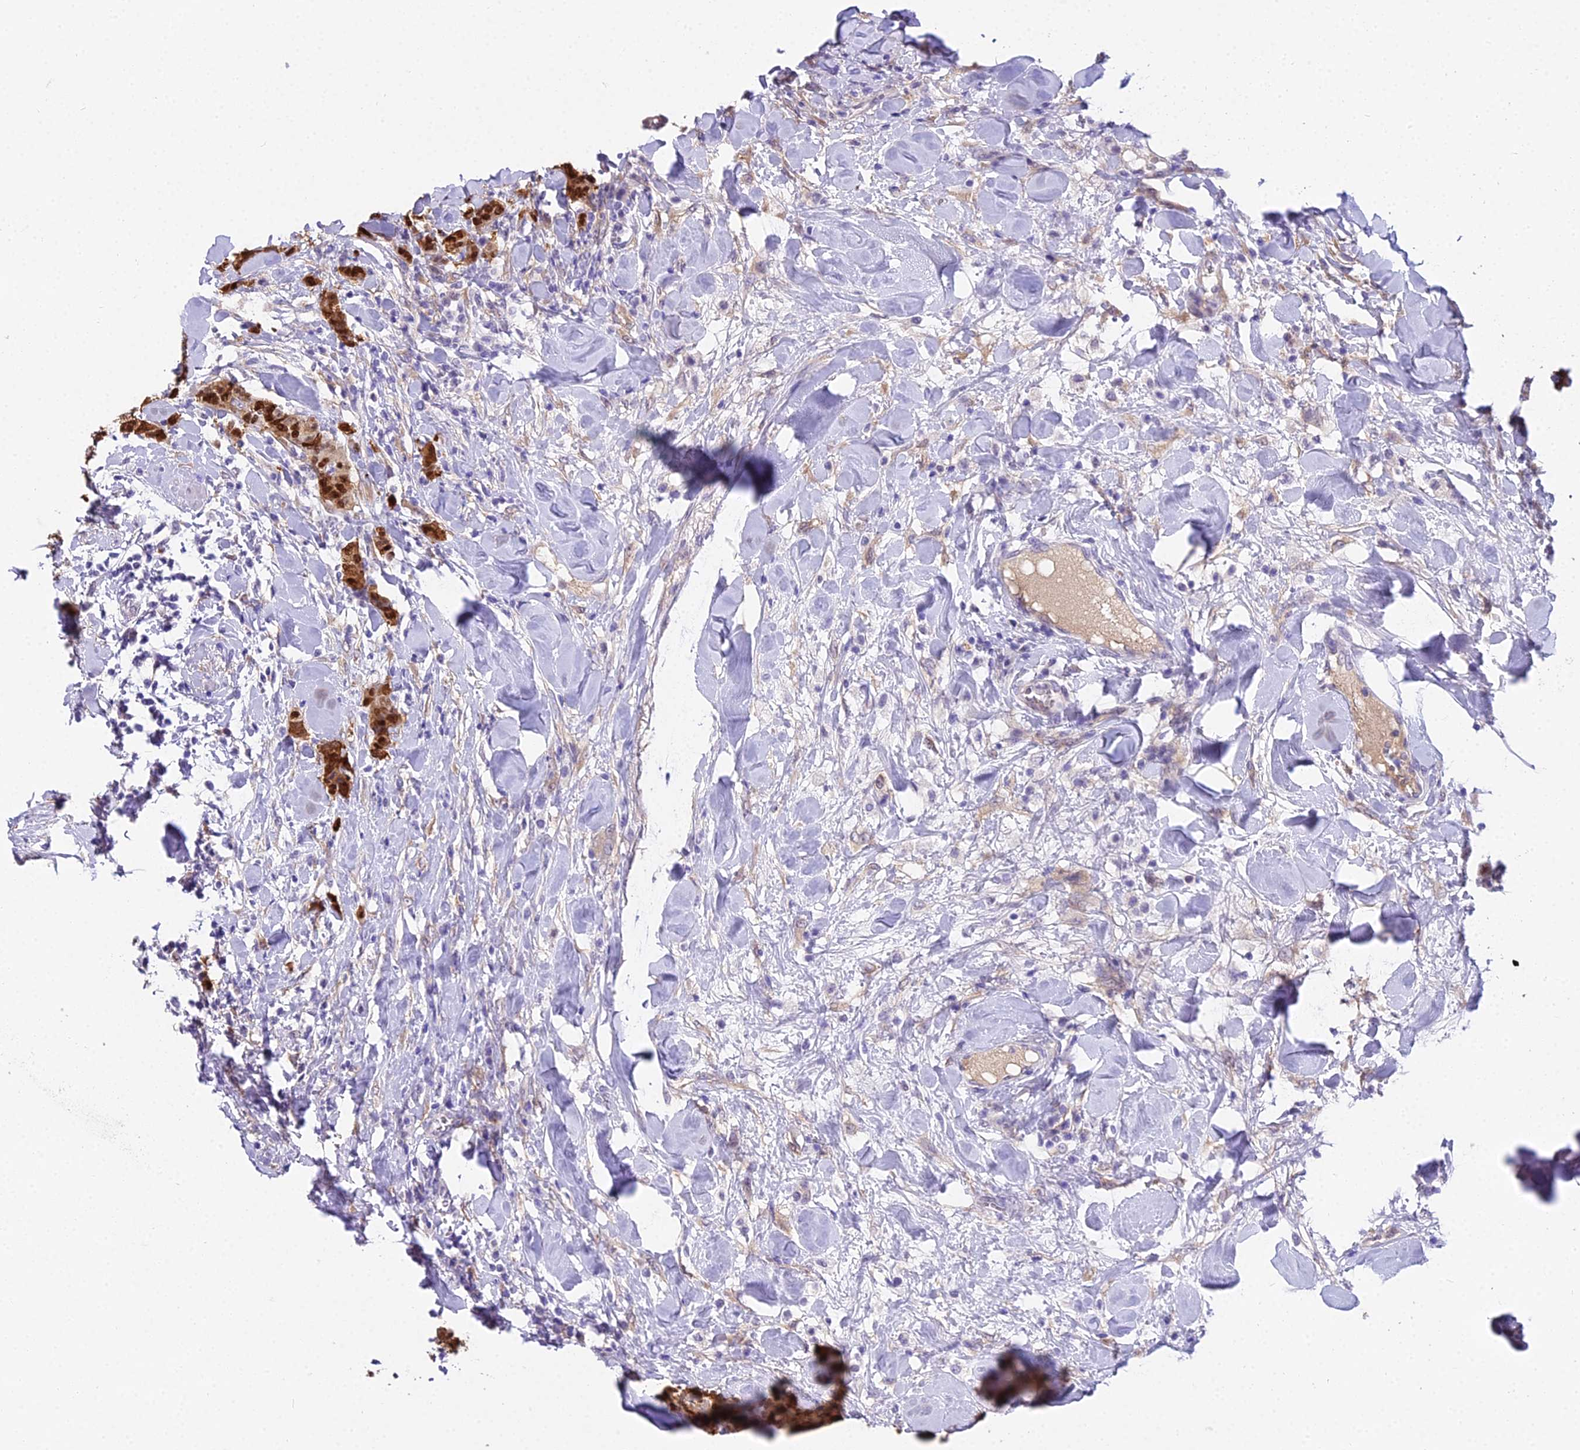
{"staining": {"intensity": "strong", "quantity": ">75%", "location": "nuclear"}, "tissue": "breast cancer", "cell_type": "Tumor cells", "image_type": "cancer", "snomed": [{"axis": "morphology", "description": "Duct carcinoma"}, {"axis": "topography", "description": "Breast"}], "caption": "Infiltrating ductal carcinoma (breast) tissue shows strong nuclear staining in about >75% of tumor cells, visualized by immunohistochemistry. The protein of interest is stained brown, and the nuclei are stained in blue (DAB IHC with brightfield microscopy, high magnification).", "gene": "MAT2A", "patient": {"sex": "female", "age": 40}}